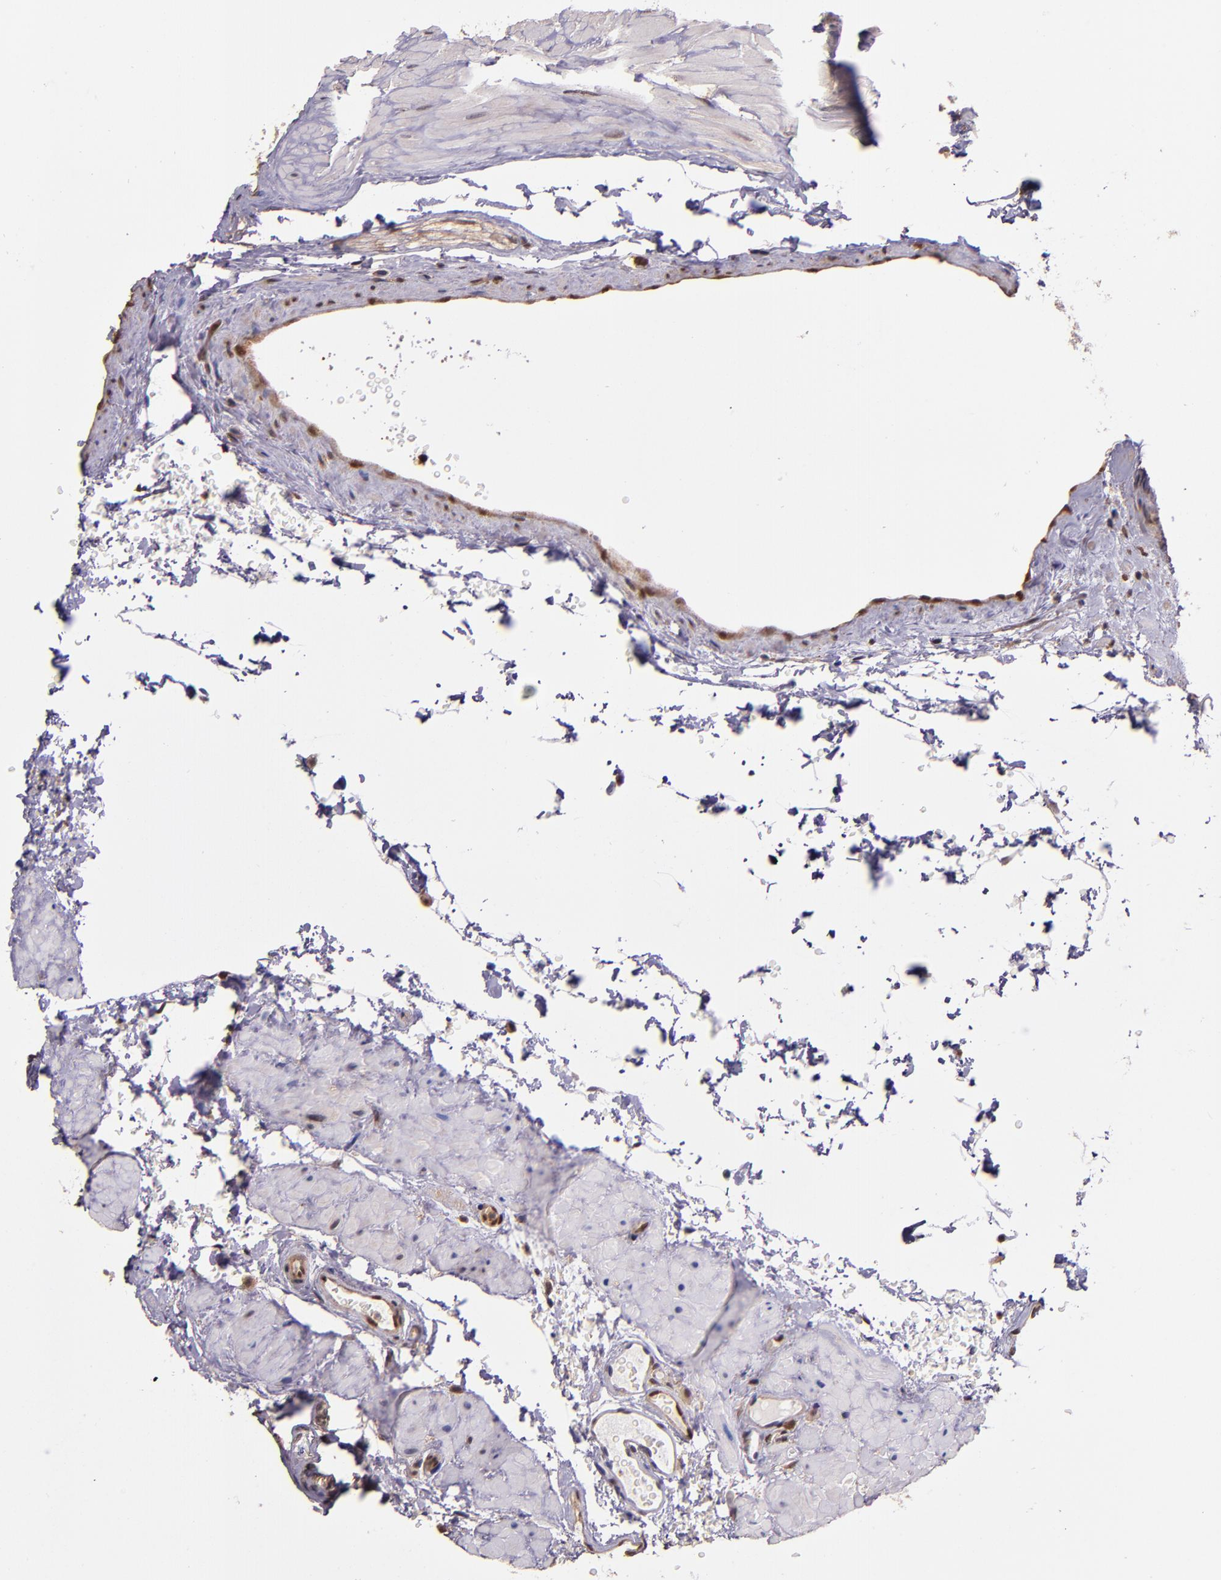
{"staining": {"intensity": "moderate", "quantity": ">75%", "location": "nuclear"}, "tissue": "seminal vesicle", "cell_type": "Glandular cells", "image_type": "normal", "snomed": [{"axis": "morphology", "description": "Normal tissue, NOS"}, {"axis": "topography", "description": "Prostate"}, {"axis": "topography", "description": "Seminal veicle"}], "caption": "DAB (3,3'-diaminobenzidine) immunohistochemical staining of normal seminal vesicle shows moderate nuclear protein expression in approximately >75% of glandular cells.", "gene": "STAT6", "patient": {"sex": "male", "age": 51}}